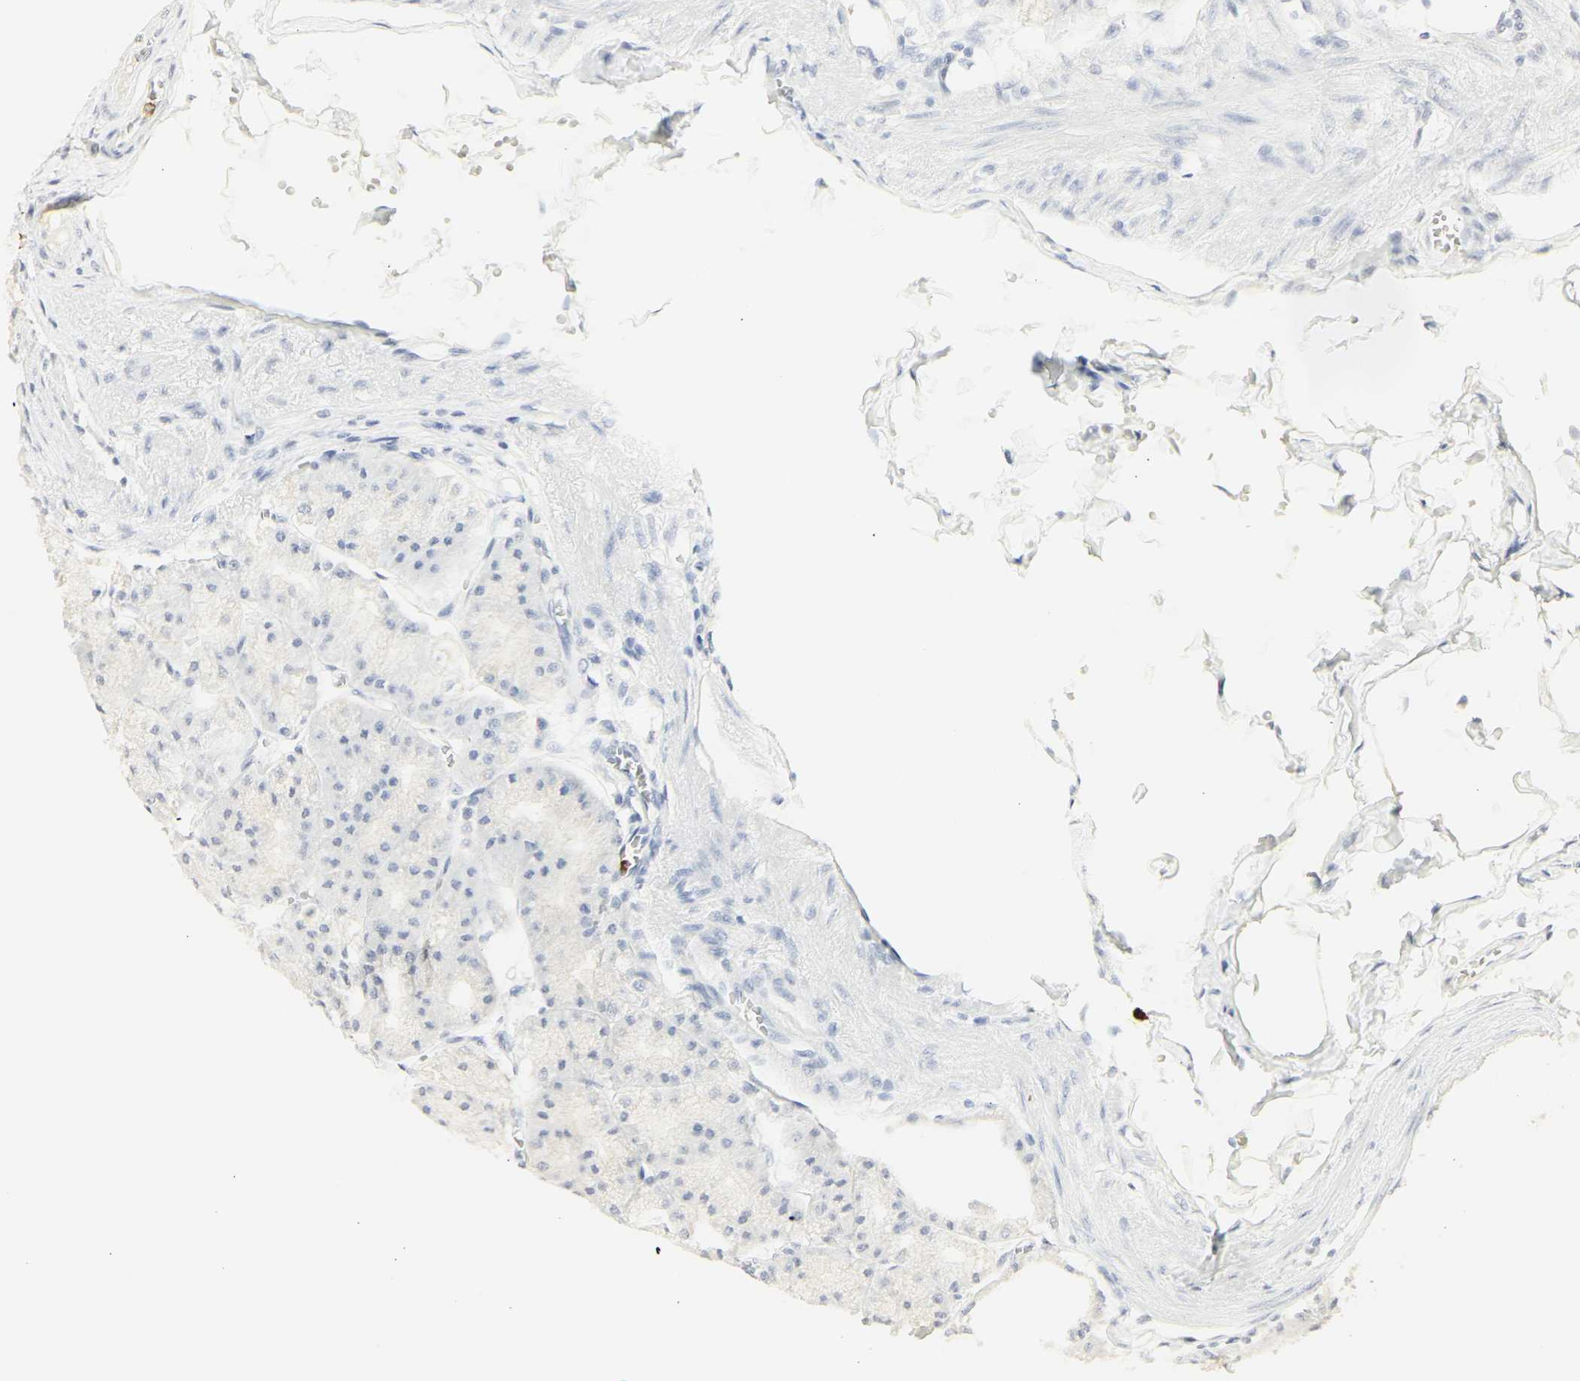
{"staining": {"intensity": "negative", "quantity": "none", "location": "none"}, "tissue": "stomach", "cell_type": "Glandular cells", "image_type": "normal", "snomed": [{"axis": "morphology", "description": "Normal tissue, NOS"}, {"axis": "topography", "description": "Stomach, lower"}], "caption": "Human stomach stained for a protein using immunohistochemistry reveals no staining in glandular cells.", "gene": "MPO", "patient": {"sex": "male", "age": 71}}